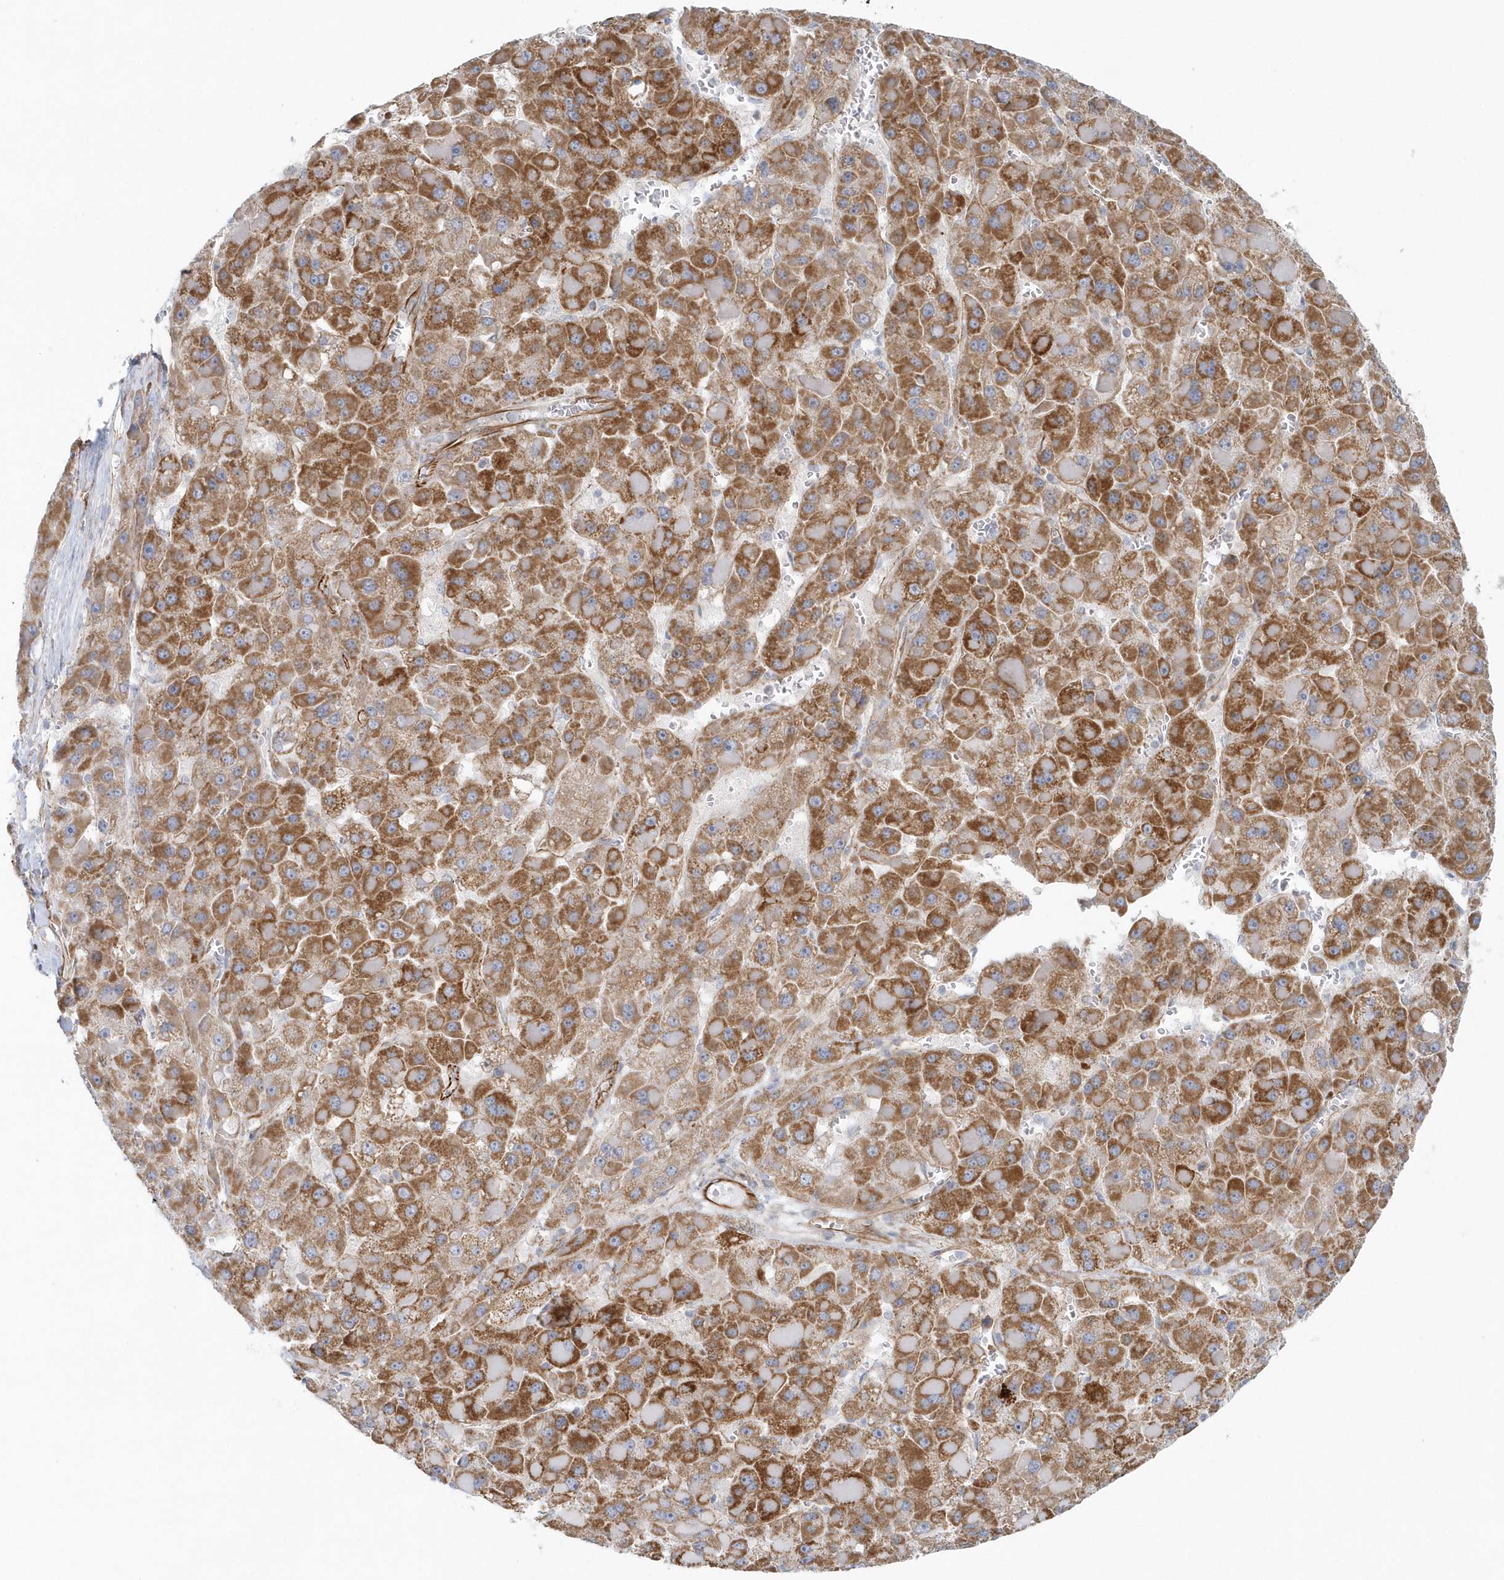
{"staining": {"intensity": "moderate", "quantity": ">75%", "location": "cytoplasmic/membranous"}, "tissue": "liver cancer", "cell_type": "Tumor cells", "image_type": "cancer", "snomed": [{"axis": "morphology", "description": "Carcinoma, Hepatocellular, NOS"}, {"axis": "topography", "description": "Liver"}], "caption": "A photomicrograph of human liver cancer stained for a protein displays moderate cytoplasmic/membranous brown staining in tumor cells.", "gene": "GPR152", "patient": {"sex": "female", "age": 73}}